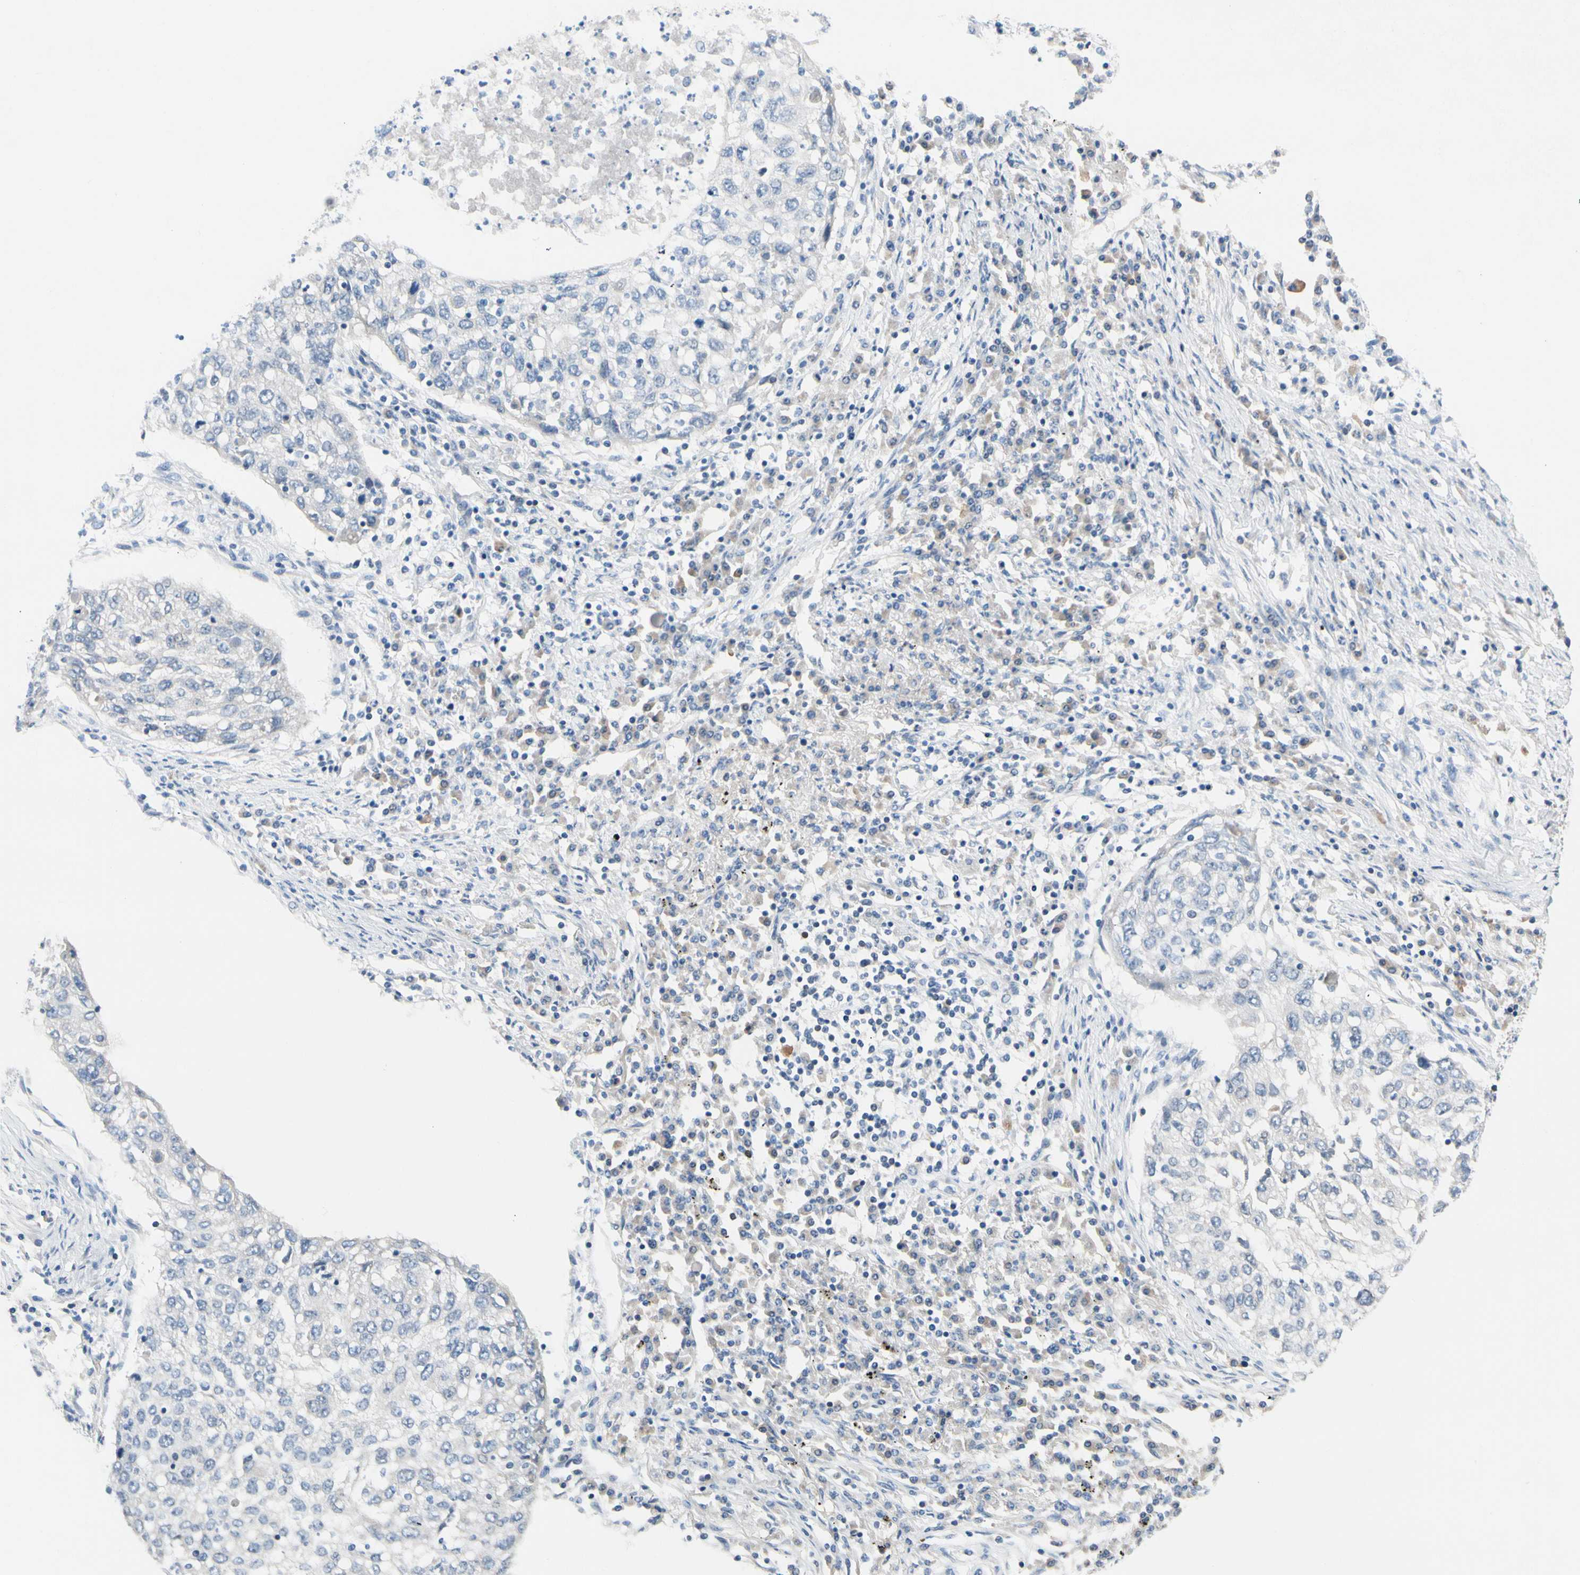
{"staining": {"intensity": "negative", "quantity": "none", "location": "none"}, "tissue": "lung cancer", "cell_type": "Tumor cells", "image_type": "cancer", "snomed": [{"axis": "morphology", "description": "Squamous cell carcinoma, NOS"}, {"axis": "topography", "description": "Lung"}], "caption": "This photomicrograph is of squamous cell carcinoma (lung) stained with immunohistochemistry (IHC) to label a protein in brown with the nuclei are counter-stained blue. There is no positivity in tumor cells. The staining was performed using DAB (3,3'-diaminobenzidine) to visualize the protein expression in brown, while the nuclei were stained in blue with hematoxylin (Magnification: 20x).", "gene": "ZNF132", "patient": {"sex": "female", "age": 63}}